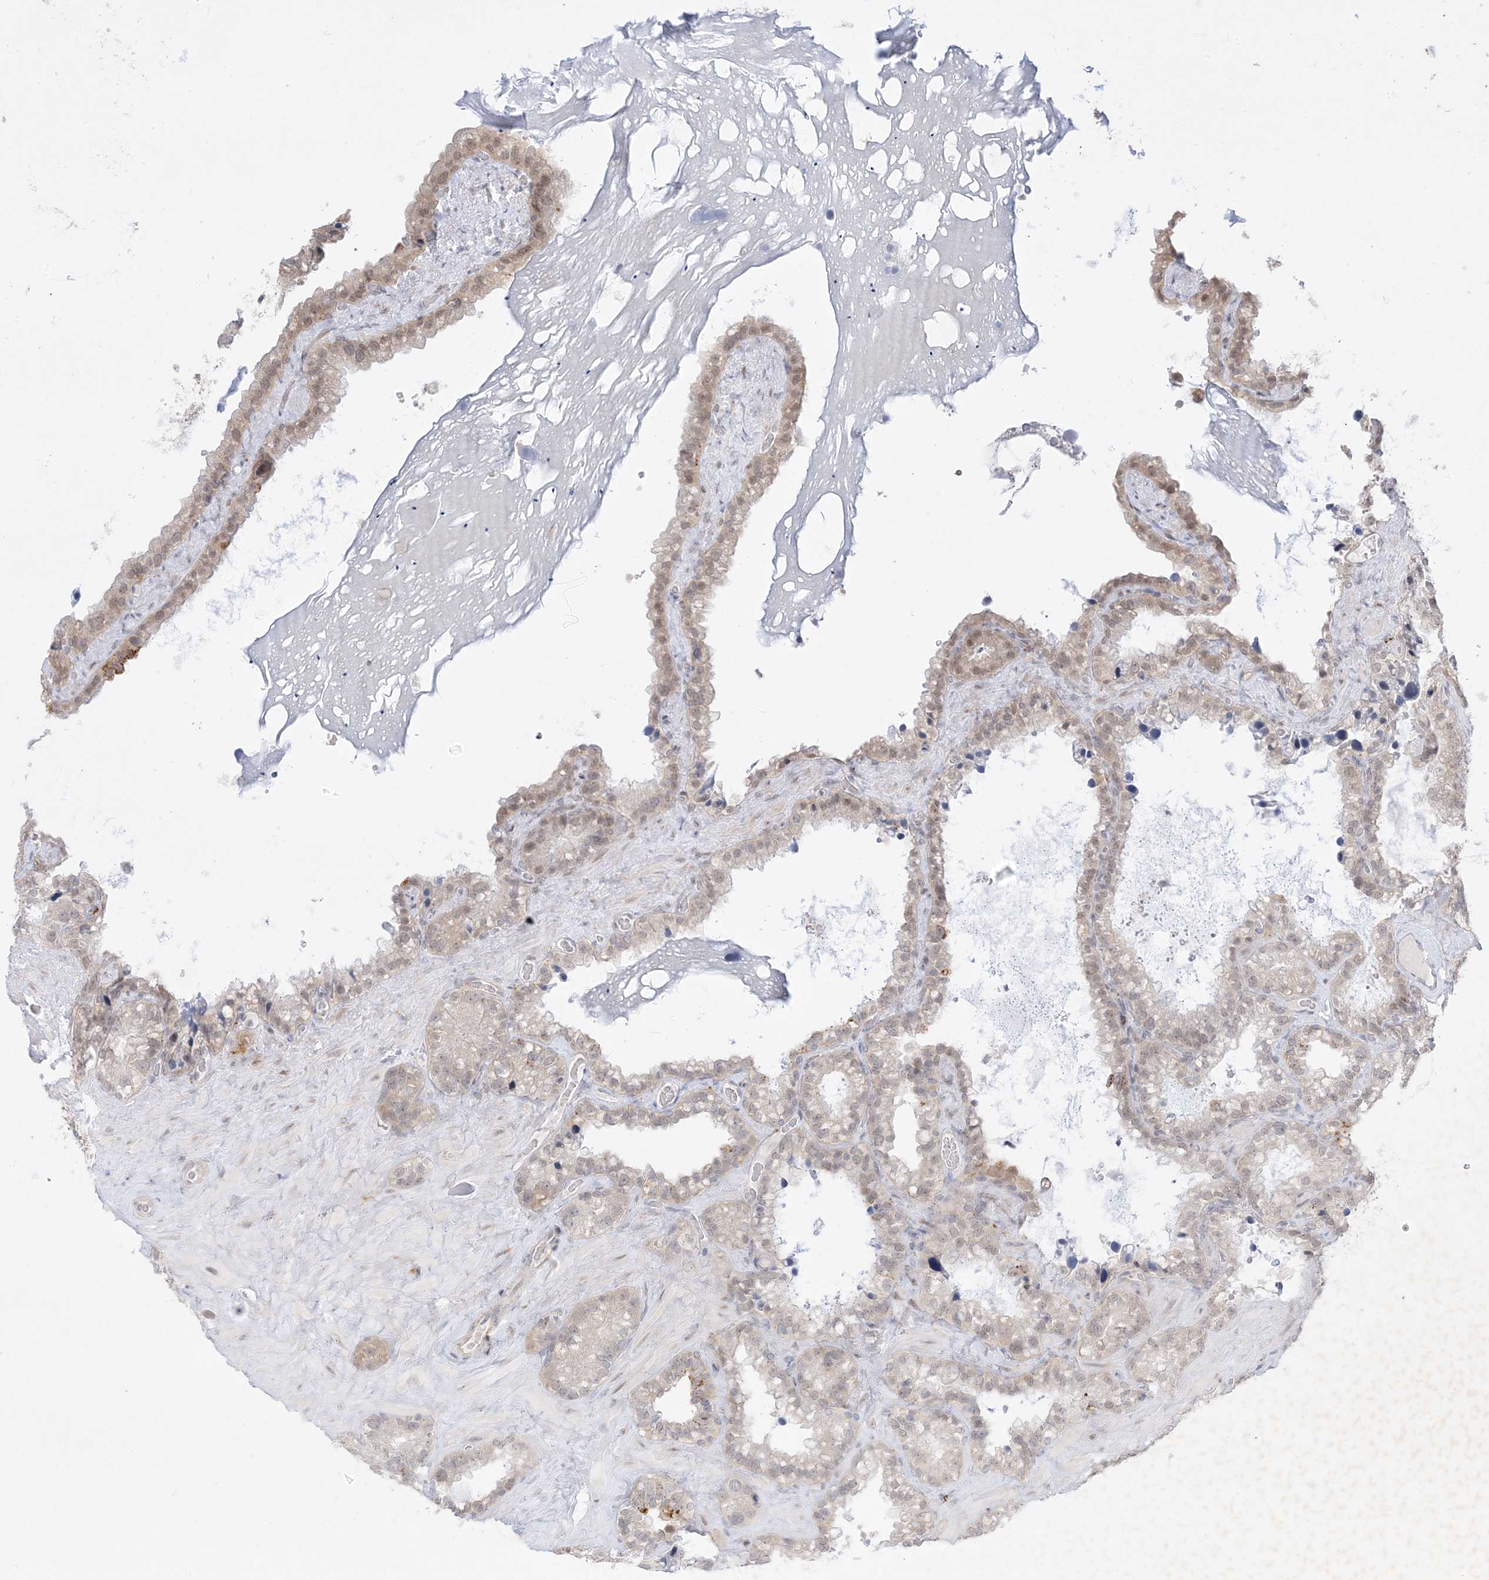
{"staining": {"intensity": "weak", "quantity": ">75%", "location": "cytoplasmic/membranous,nuclear"}, "tissue": "seminal vesicle", "cell_type": "Glandular cells", "image_type": "normal", "snomed": [{"axis": "morphology", "description": "Normal tissue, NOS"}, {"axis": "topography", "description": "Prostate"}, {"axis": "topography", "description": "Seminal veicle"}], "caption": "High-magnification brightfield microscopy of benign seminal vesicle stained with DAB (brown) and counterstained with hematoxylin (blue). glandular cells exhibit weak cytoplasmic/membranous,nuclear expression is appreciated in approximately>75% of cells. The staining was performed using DAB (3,3'-diaminobenzidine), with brown indicating positive protein expression. Nuclei are stained blue with hematoxylin.", "gene": "PTK6", "patient": {"sex": "male", "age": 68}}